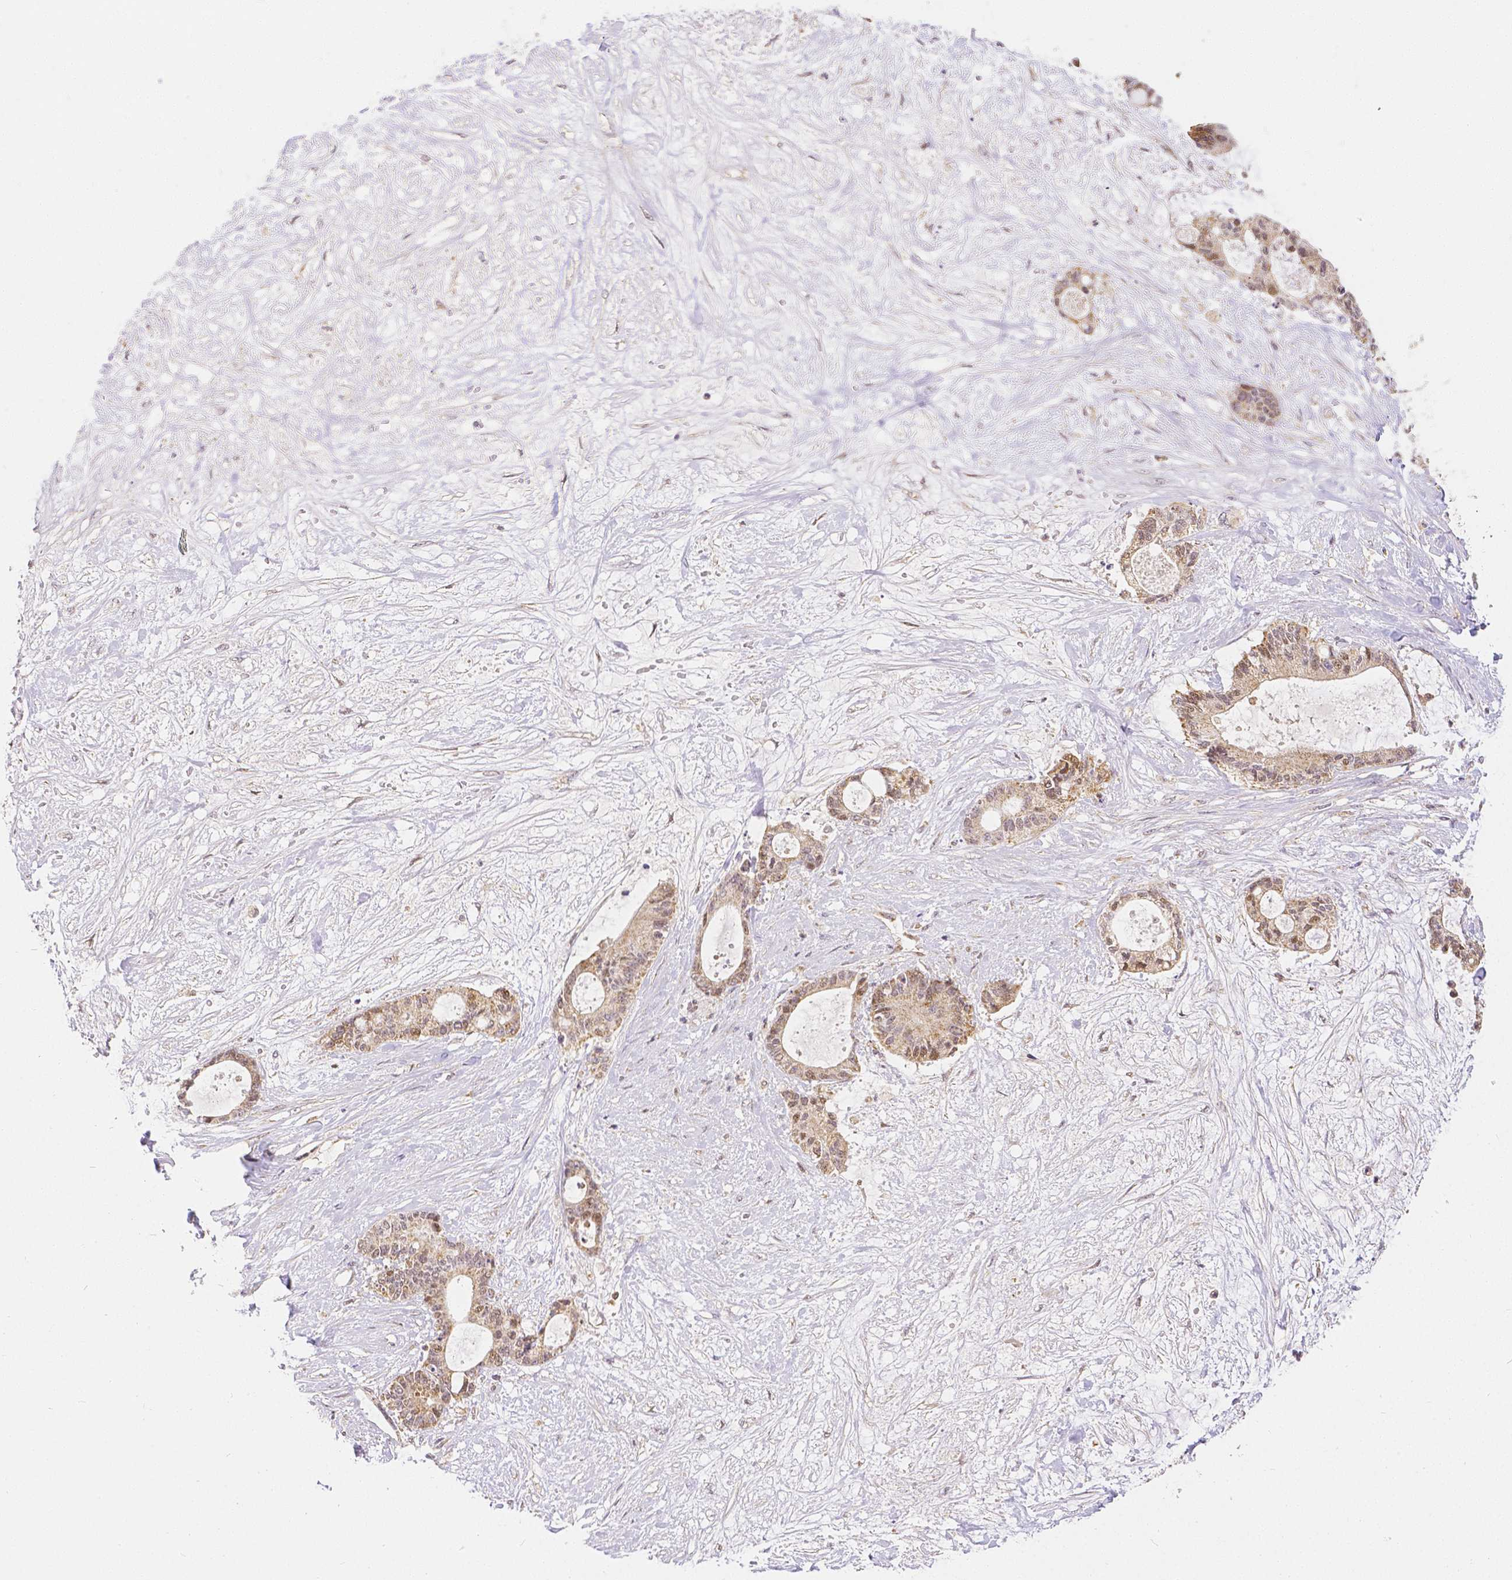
{"staining": {"intensity": "weak", "quantity": ">75%", "location": "cytoplasmic/membranous,nuclear"}, "tissue": "liver cancer", "cell_type": "Tumor cells", "image_type": "cancer", "snomed": [{"axis": "morphology", "description": "Normal tissue, NOS"}, {"axis": "morphology", "description": "Cholangiocarcinoma"}, {"axis": "topography", "description": "Liver"}, {"axis": "topography", "description": "Peripheral nerve tissue"}], "caption": "A micrograph of cholangiocarcinoma (liver) stained for a protein exhibits weak cytoplasmic/membranous and nuclear brown staining in tumor cells. (Brightfield microscopy of DAB IHC at high magnification).", "gene": "RHOT1", "patient": {"sex": "female", "age": 73}}